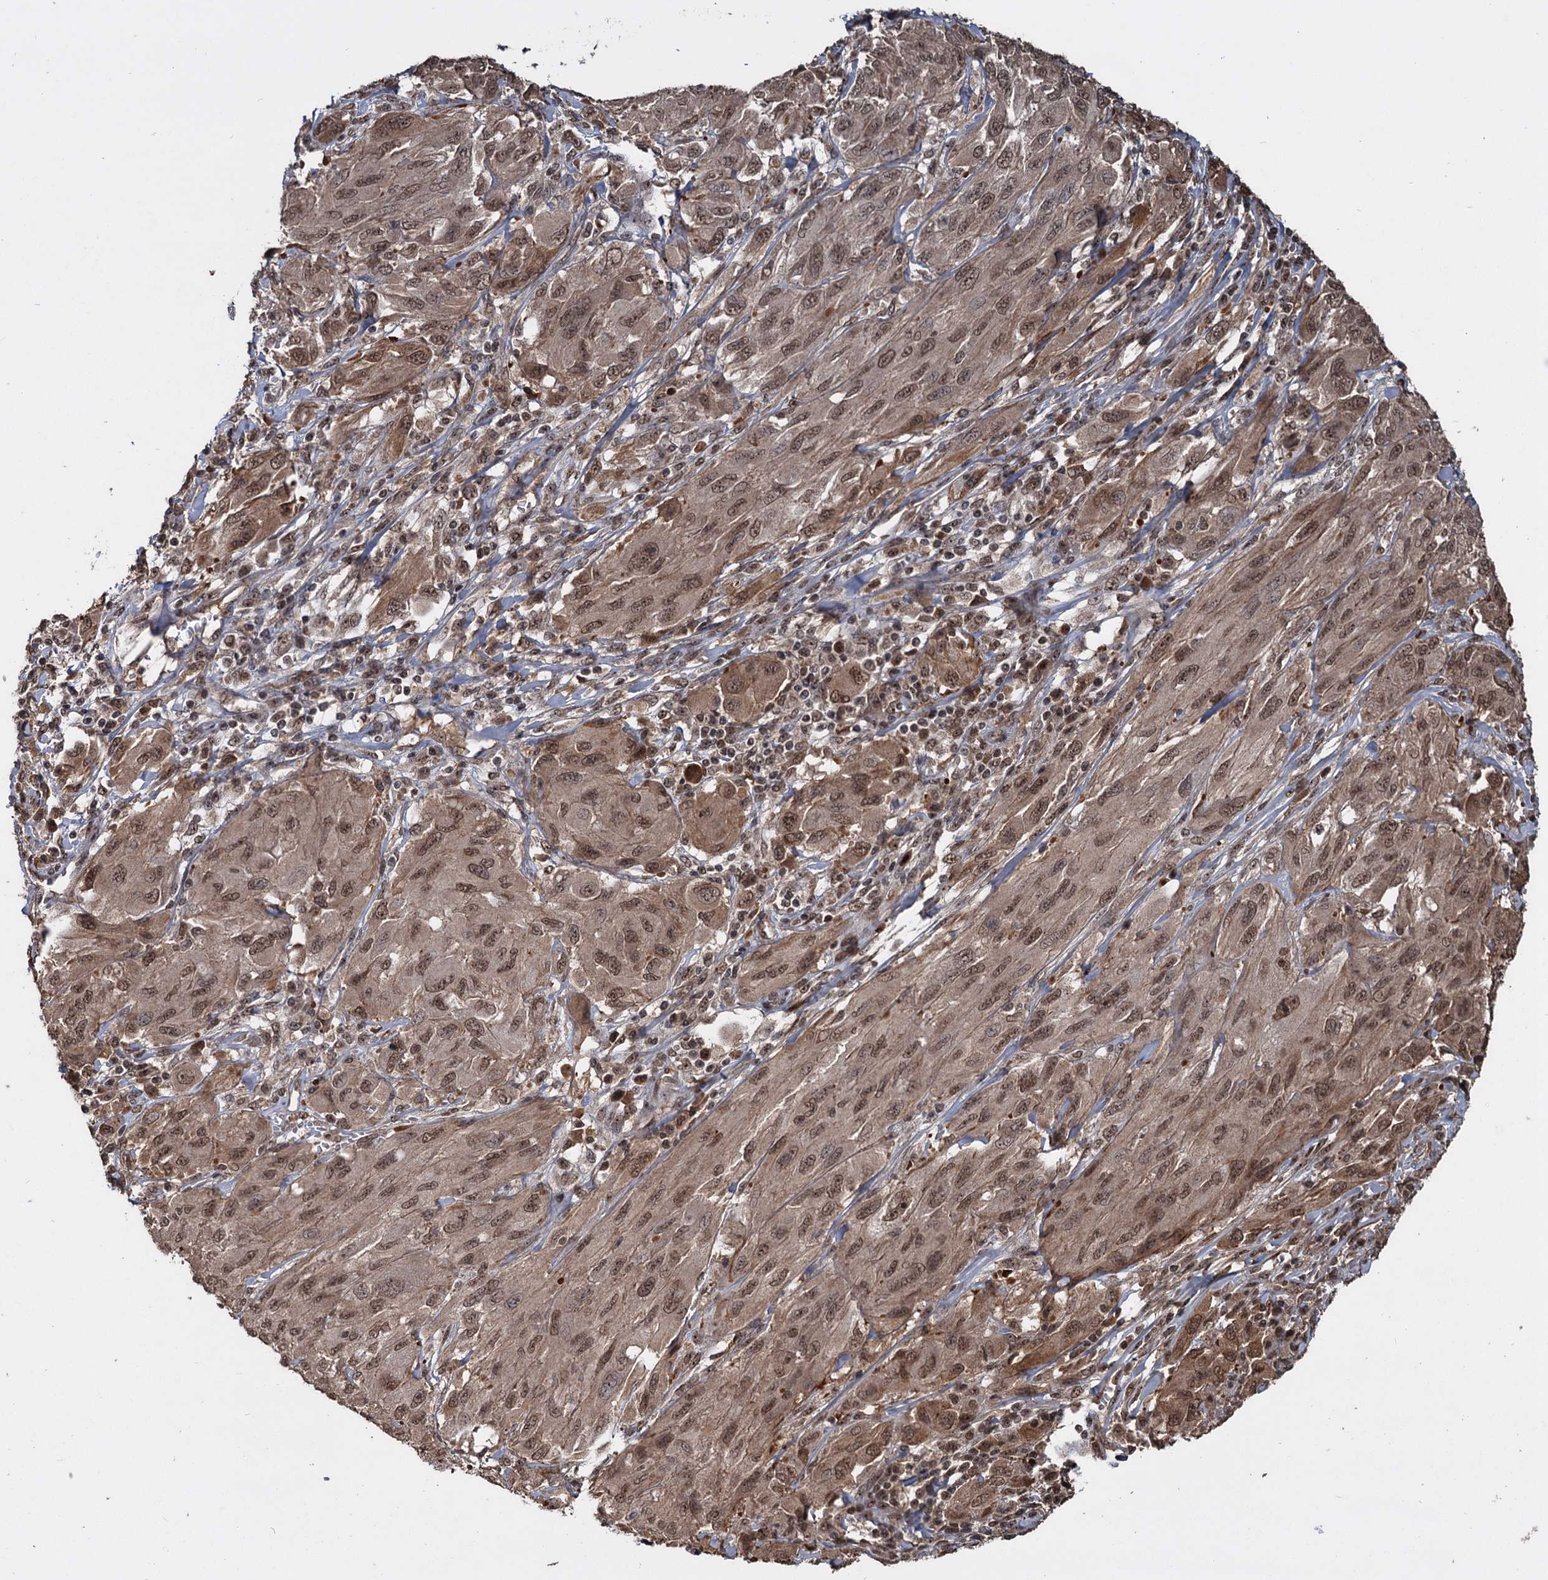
{"staining": {"intensity": "moderate", "quantity": ">75%", "location": "cytoplasmic/membranous,nuclear"}, "tissue": "melanoma", "cell_type": "Tumor cells", "image_type": "cancer", "snomed": [{"axis": "morphology", "description": "Malignant melanoma, NOS"}, {"axis": "topography", "description": "Skin"}], "caption": "Tumor cells exhibit moderate cytoplasmic/membranous and nuclear expression in about >75% of cells in melanoma.", "gene": "FAM216B", "patient": {"sex": "female", "age": 91}}